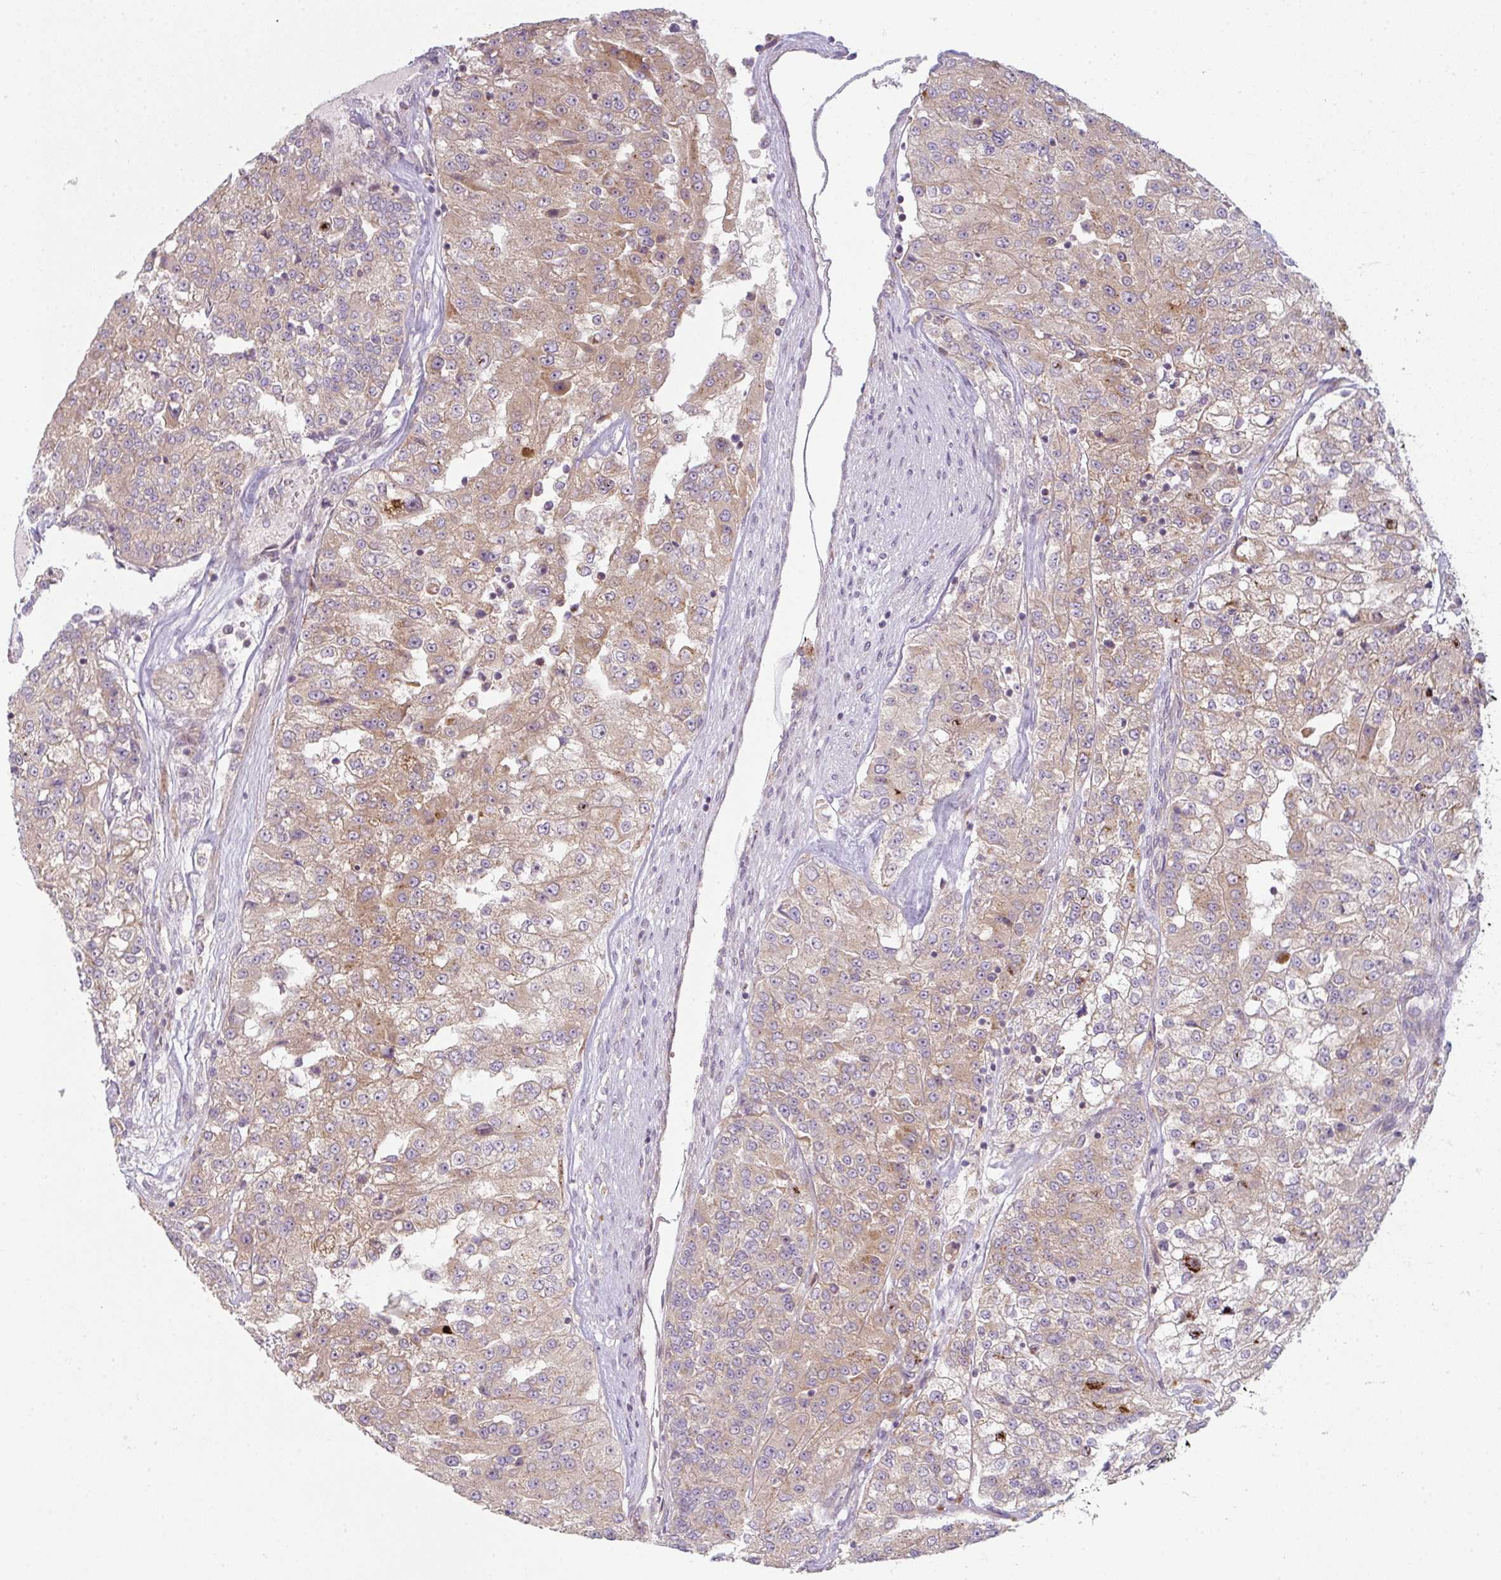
{"staining": {"intensity": "moderate", "quantity": ">75%", "location": "cytoplasmic/membranous"}, "tissue": "renal cancer", "cell_type": "Tumor cells", "image_type": "cancer", "snomed": [{"axis": "morphology", "description": "Adenocarcinoma, NOS"}, {"axis": "topography", "description": "Kidney"}], "caption": "IHC (DAB) staining of human renal cancer exhibits moderate cytoplasmic/membranous protein positivity in about >75% of tumor cells. The staining is performed using DAB (3,3'-diaminobenzidine) brown chromogen to label protein expression. The nuclei are counter-stained blue using hematoxylin.", "gene": "GVQW3", "patient": {"sex": "female", "age": 63}}